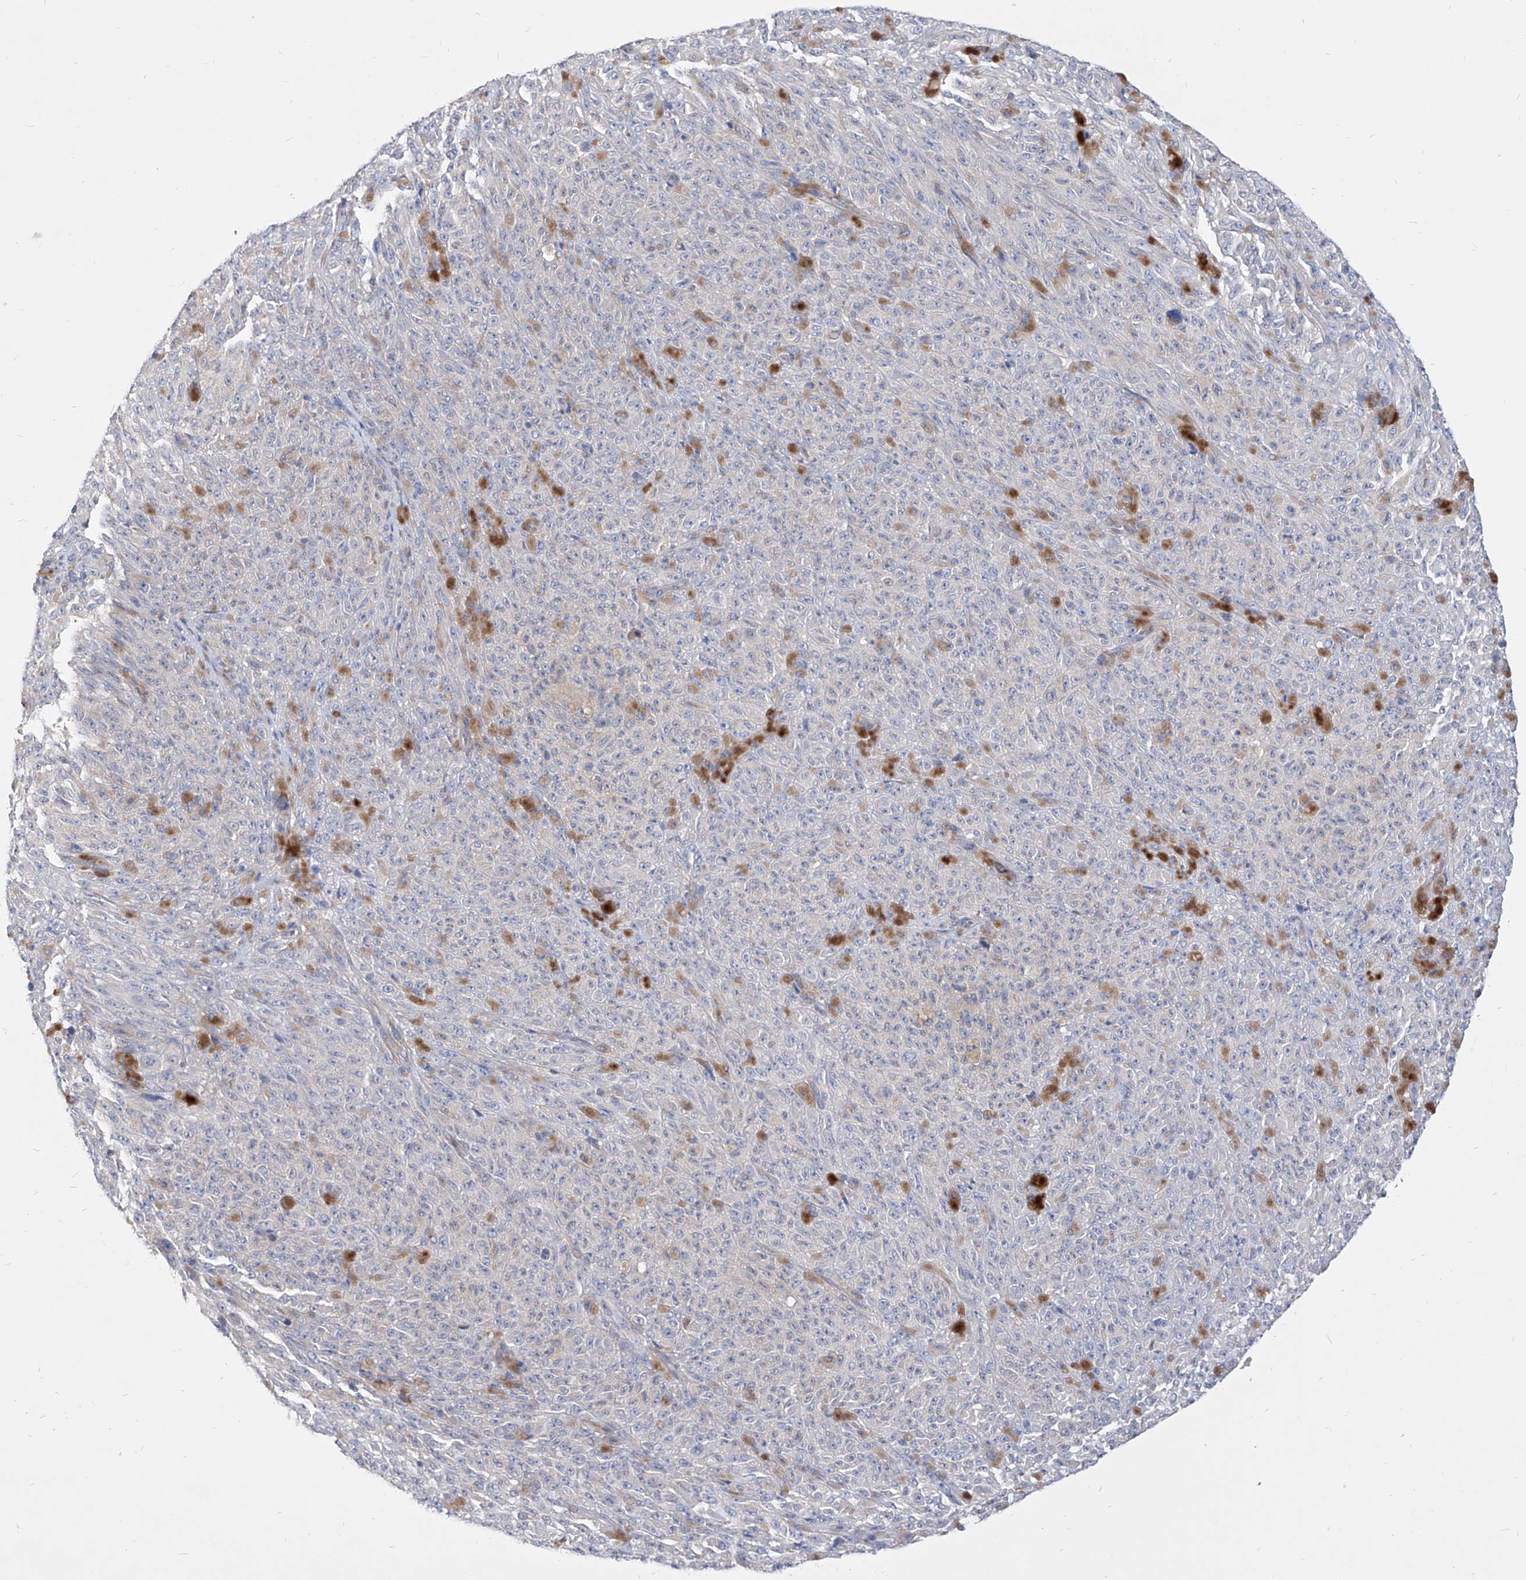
{"staining": {"intensity": "negative", "quantity": "none", "location": "none"}, "tissue": "melanoma", "cell_type": "Tumor cells", "image_type": "cancer", "snomed": [{"axis": "morphology", "description": "Malignant melanoma, NOS"}, {"axis": "topography", "description": "Skin"}], "caption": "IHC image of human melanoma stained for a protein (brown), which reveals no positivity in tumor cells.", "gene": "UFL1", "patient": {"sex": "female", "age": 82}}